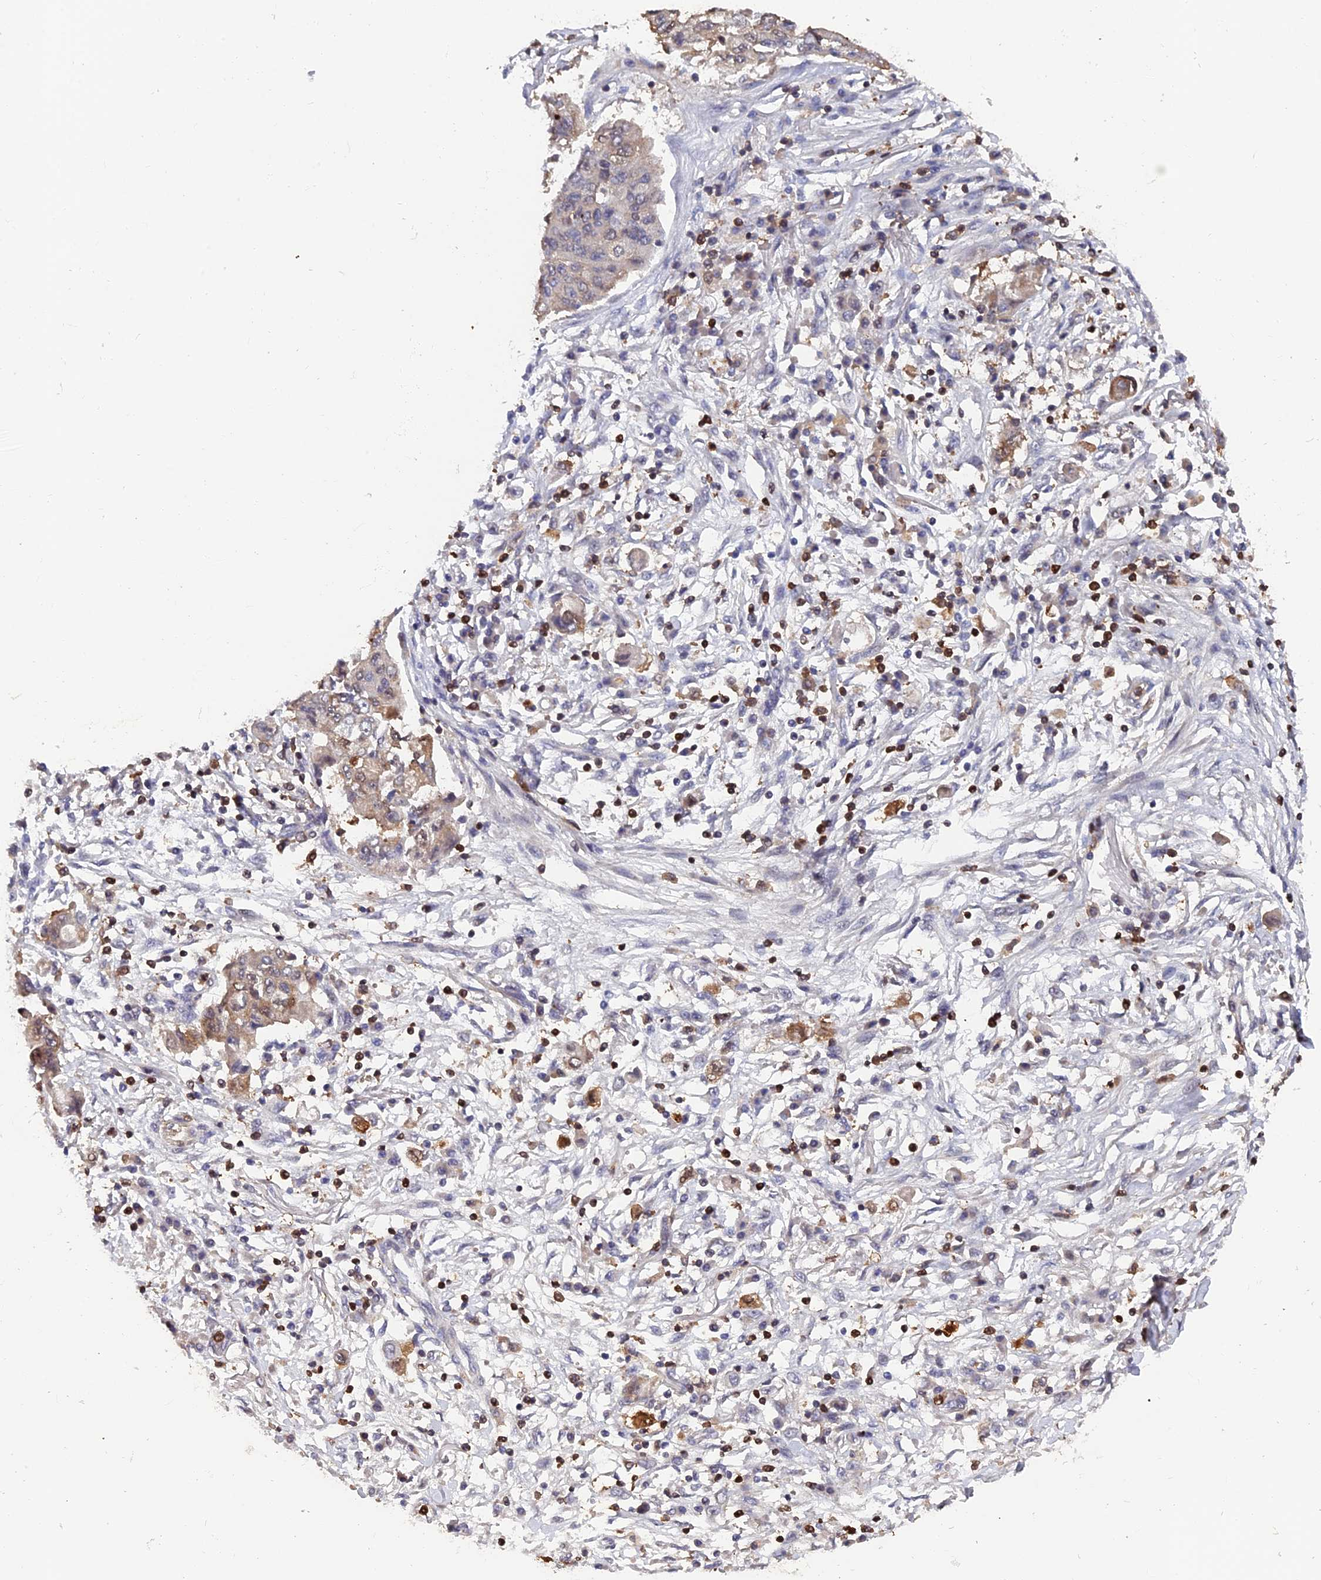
{"staining": {"intensity": "moderate", "quantity": "25%-75%", "location": "cytoplasmic/membranous"}, "tissue": "lung cancer", "cell_type": "Tumor cells", "image_type": "cancer", "snomed": [{"axis": "morphology", "description": "Squamous cell carcinoma, NOS"}, {"axis": "topography", "description": "Lung"}], "caption": "Immunohistochemistry (IHC) staining of squamous cell carcinoma (lung), which exhibits medium levels of moderate cytoplasmic/membranous positivity in approximately 25%-75% of tumor cells indicating moderate cytoplasmic/membranous protein expression. The staining was performed using DAB (3,3'-diaminobenzidine) (brown) for protein detection and nuclei were counterstained in hematoxylin (blue).", "gene": "GALK2", "patient": {"sex": "male", "age": 74}}